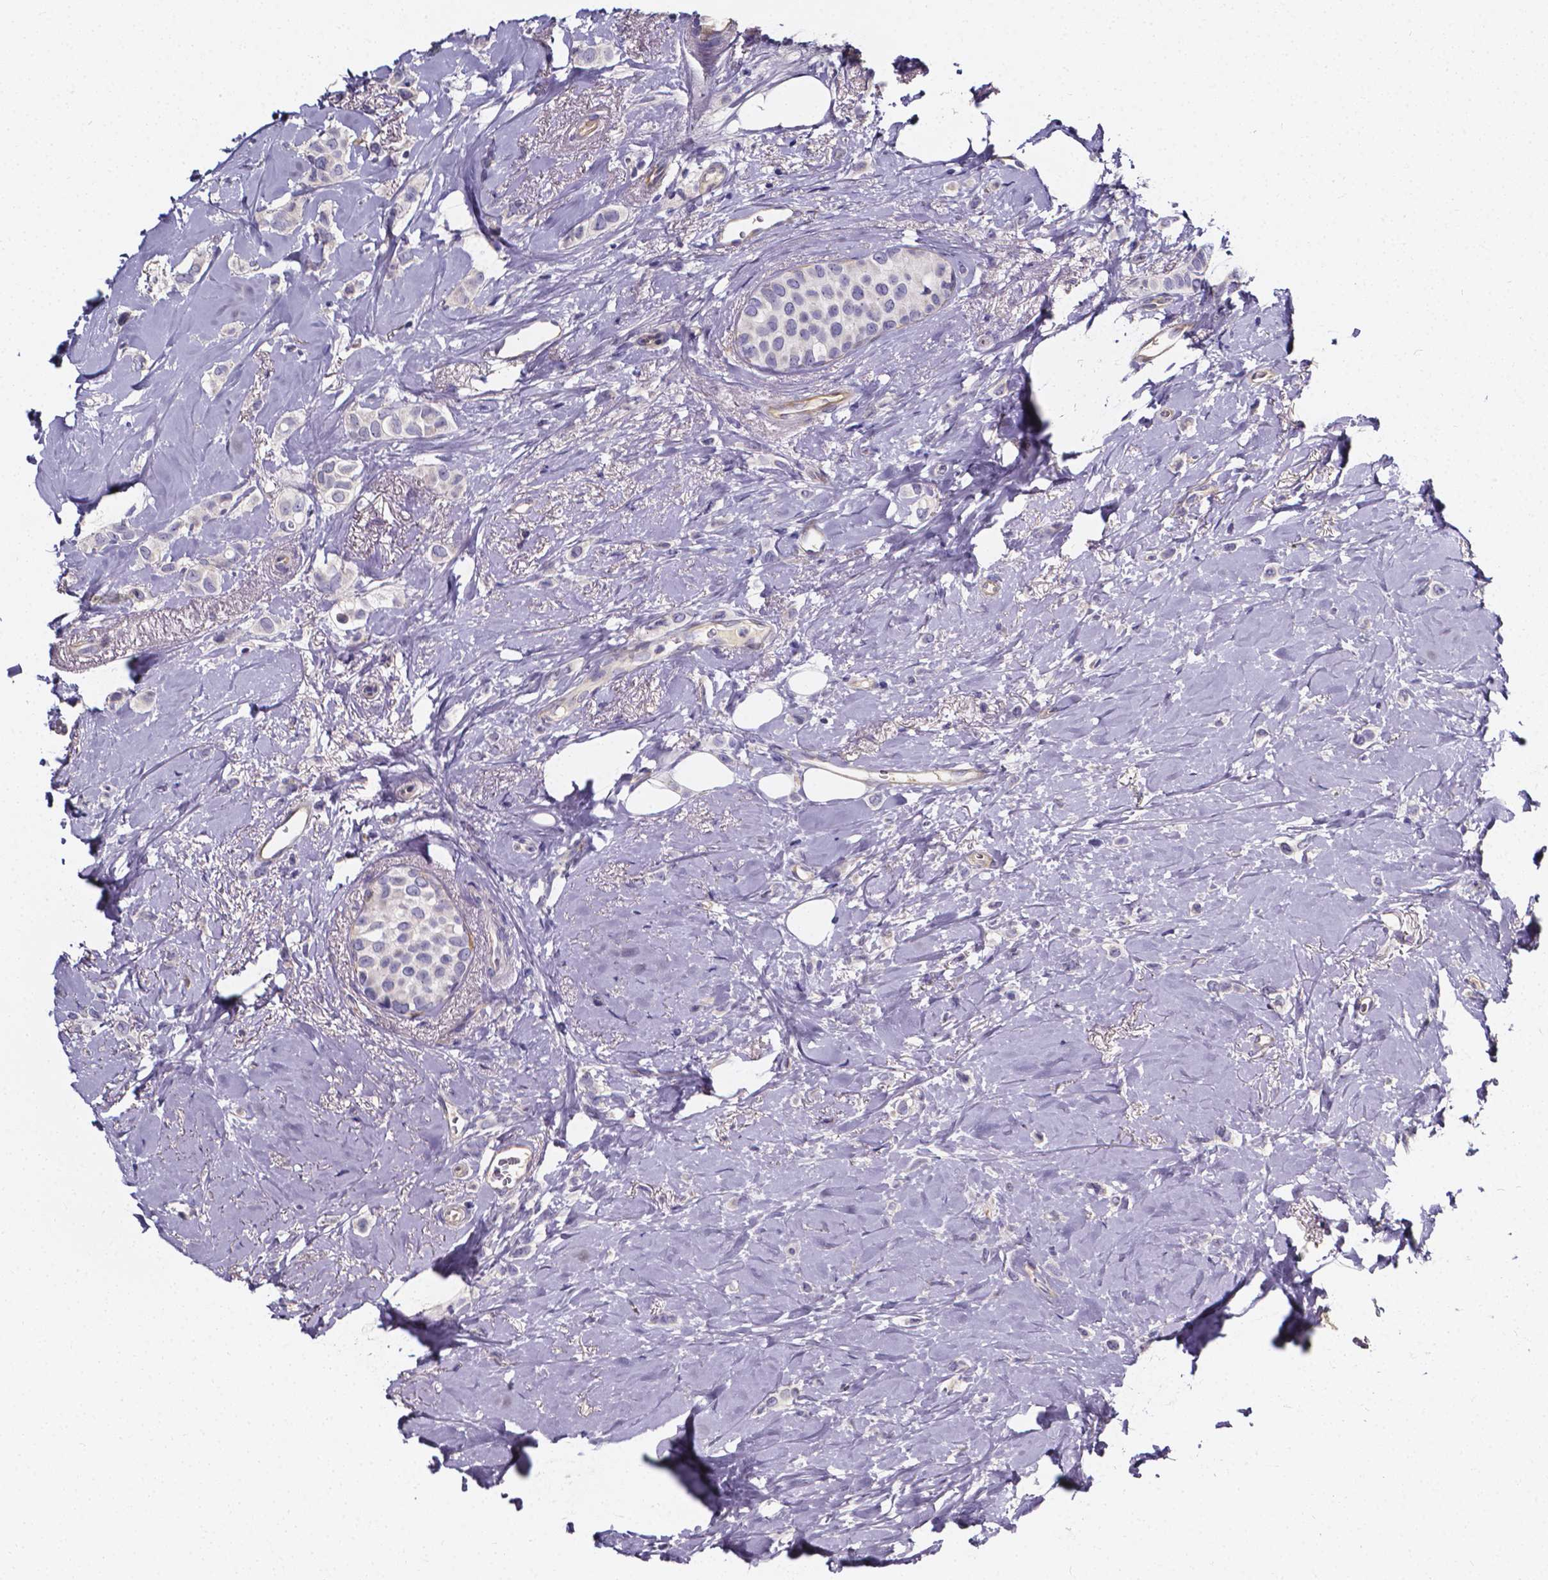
{"staining": {"intensity": "negative", "quantity": "none", "location": "none"}, "tissue": "breast cancer", "cell_type": "Tumor cells", "image_type": "cancer", "snomed": [{"axis": "morphology", "description": "Lobular carcinoma"}, {"axis": "topography", "description": "Breast"}], "caption": "There is no significant positivity in tumor cells of breast cancer (lobular carcinoma).", "gene": "CACNG8", "patient": {"sex": "female", "age": 66}}